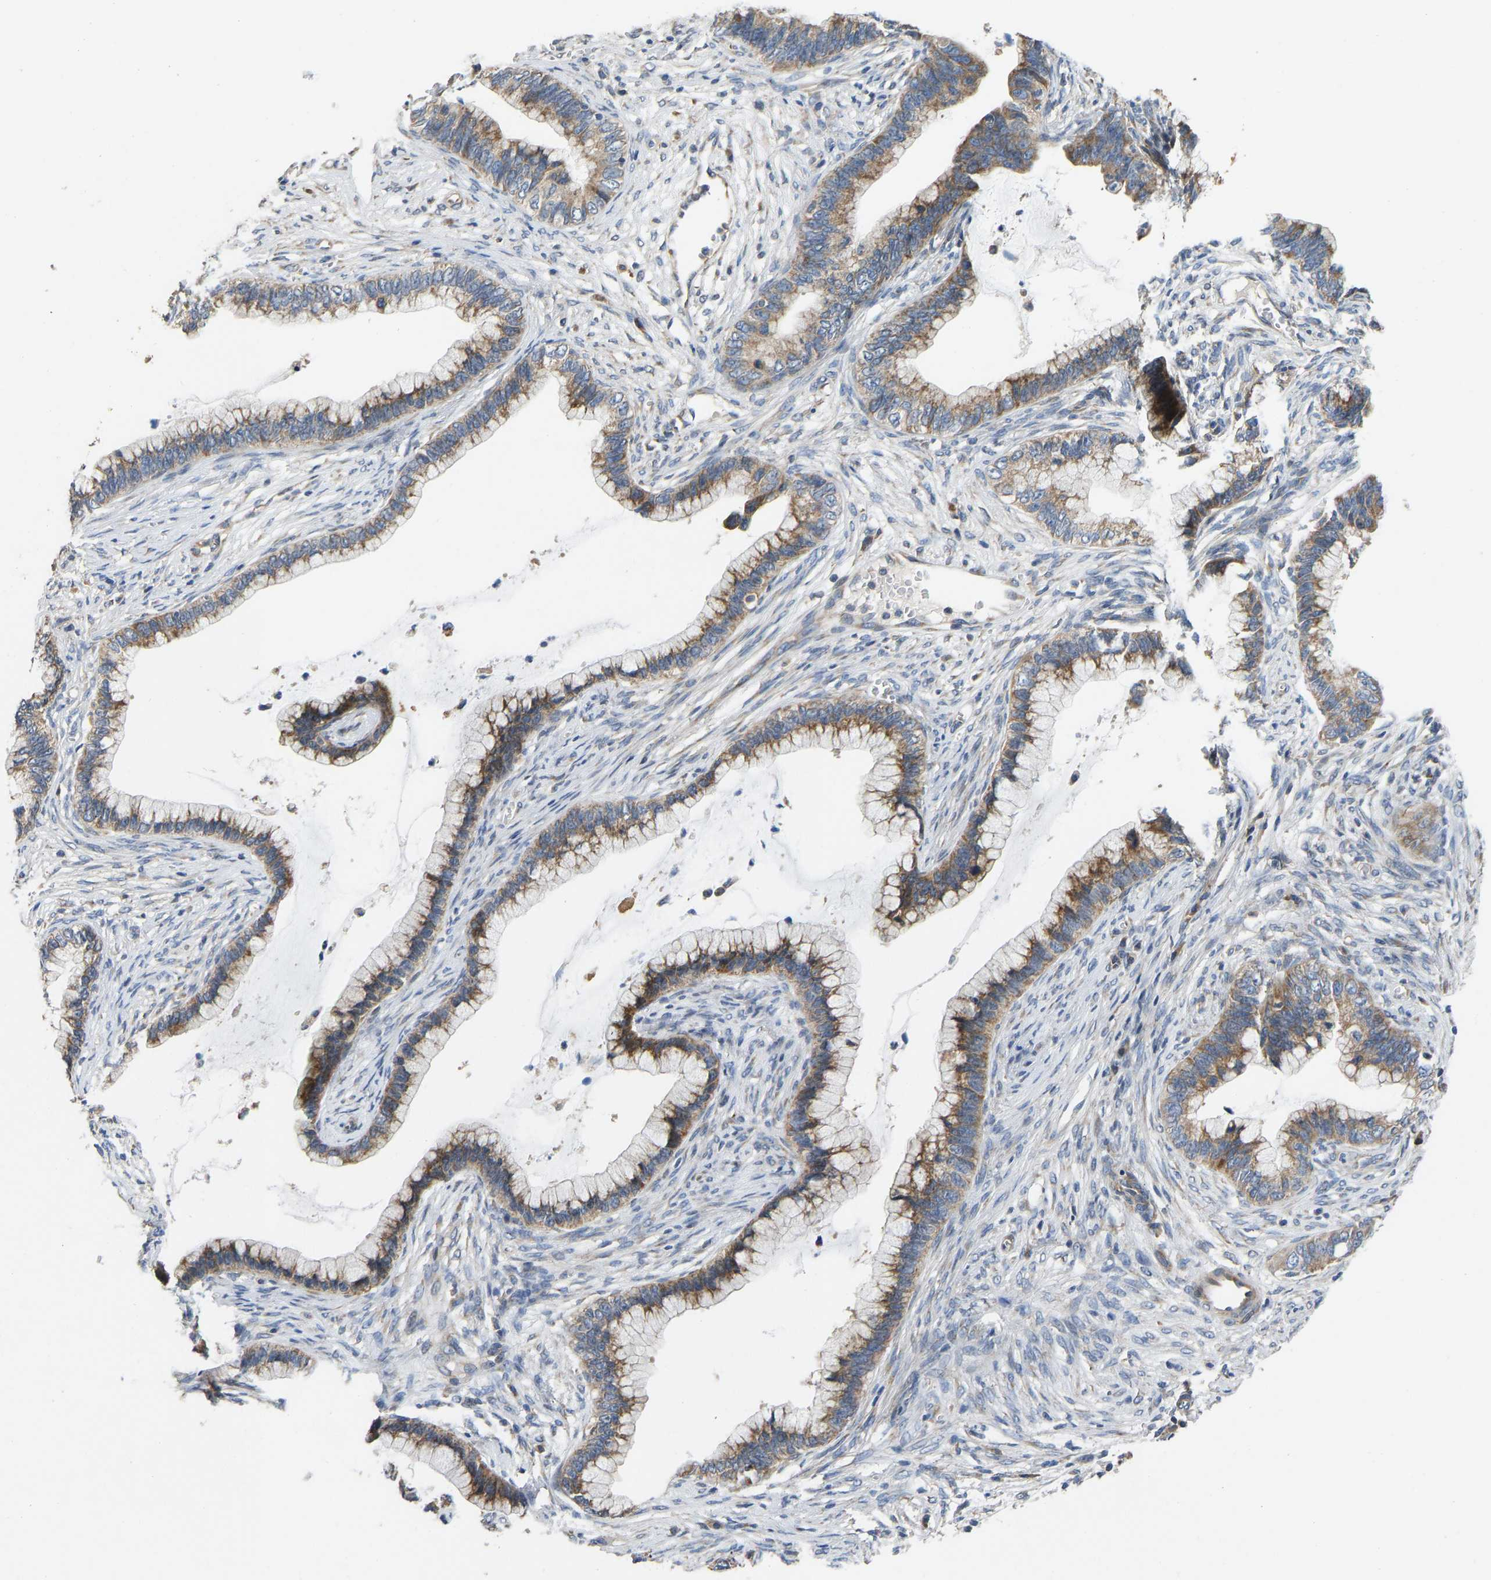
{"staining": {"intensity": "moderate", "quantity": ">75%", "location": "cytoplasmic/membranous"}, "tissue": "cervical cancer", "cell_type": "Tumor cells", "image_type": "cancer", "snomed": [{"axis": "morphology", "description": "Adenocarcinoma, NOS"}, {"axis": "topography", "description": "Cervix"}], "caption": "IHC histopathology image of human adenocarcinoma (cervical) stained for a protein (brown), which displays medium levels of moderate cytoplasmic/membranous staining in approximately >75% of tumor cells.", "gene": "TMEM150A", "patient": {"sex": "female", "age": 44}}